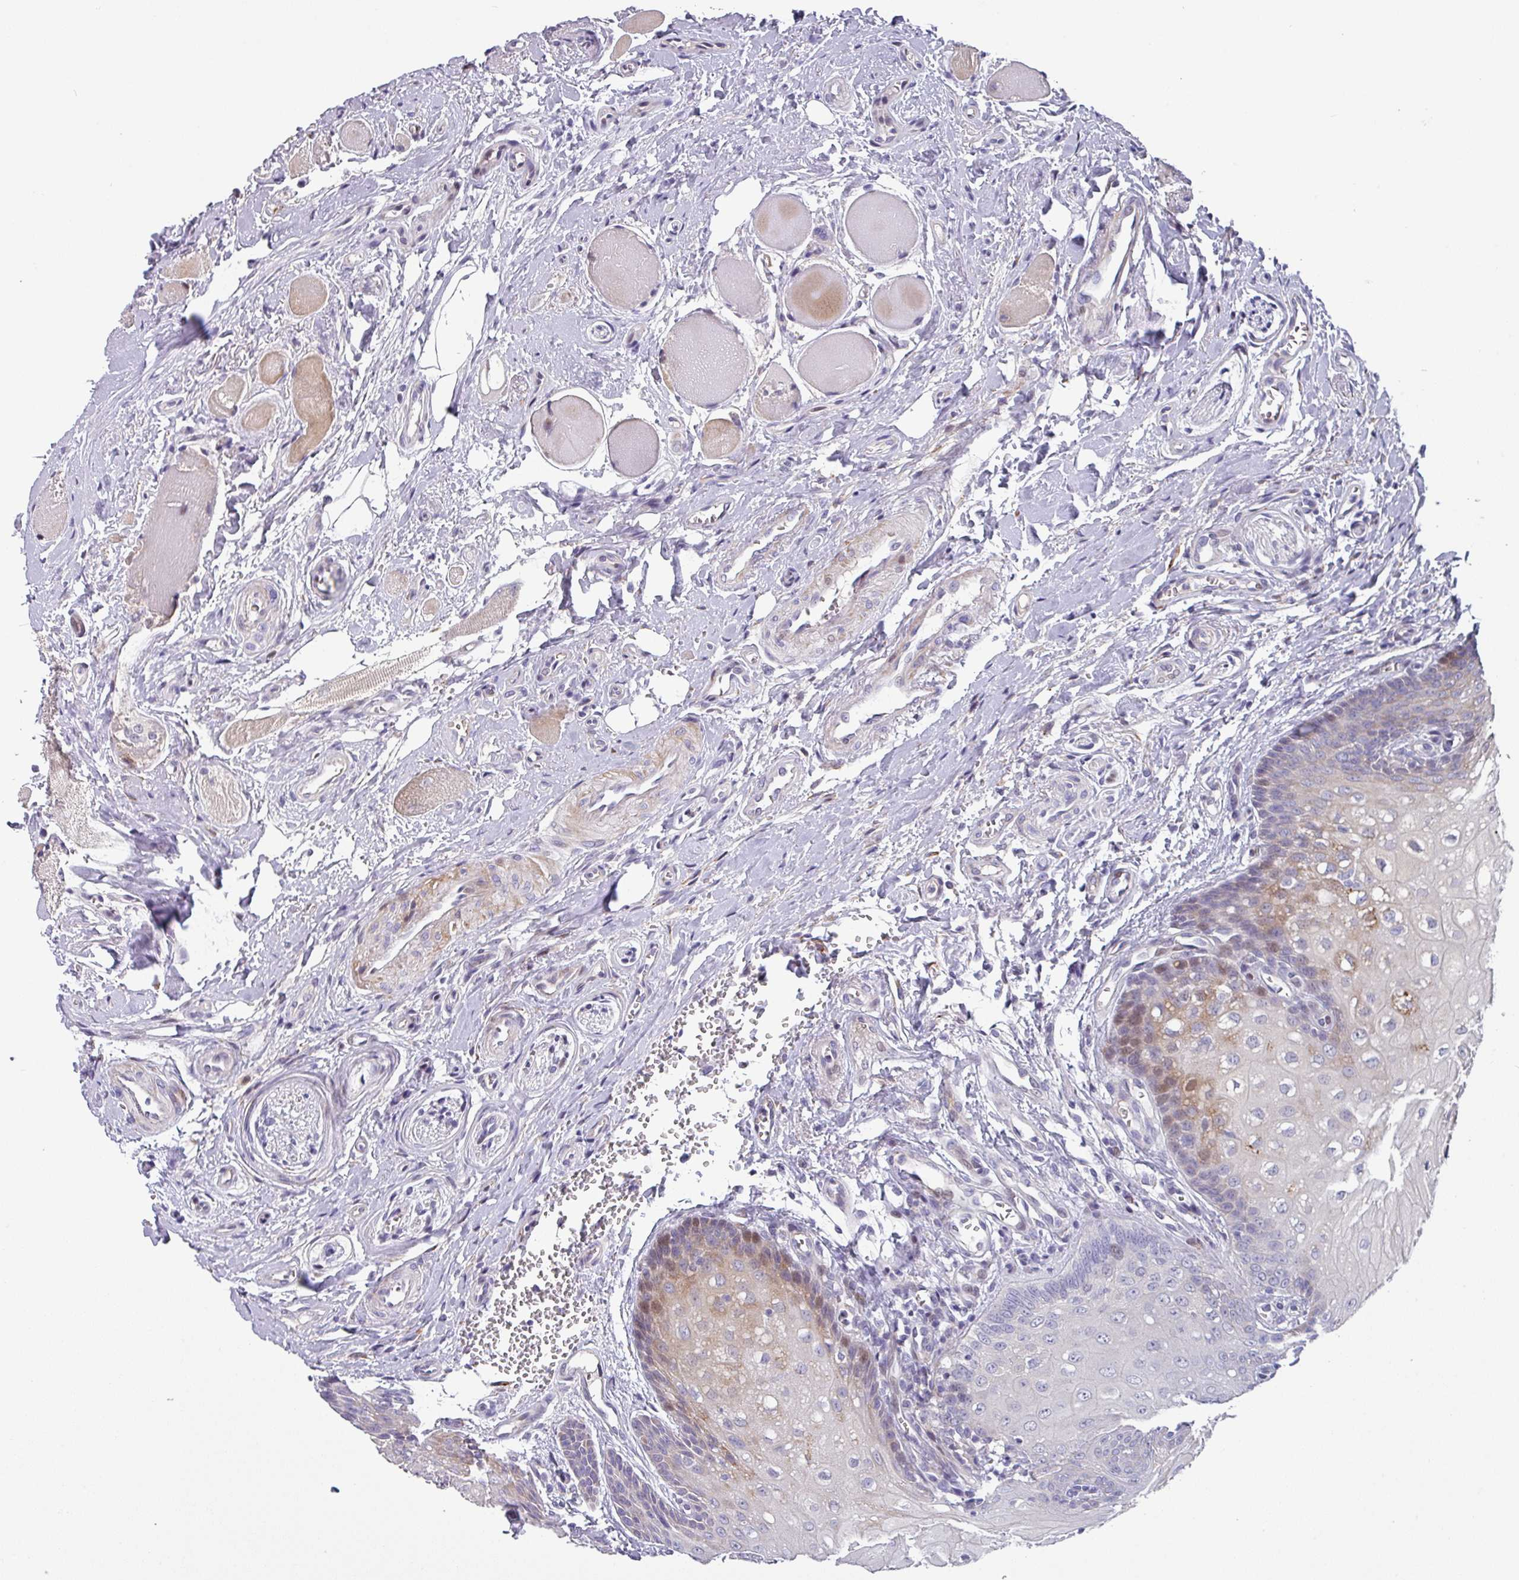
{"staining": {"intensity": "moderate", "quantity": "25%-75%", "location": "cytoplasmic/membranous"}, "tissue": "oral mucosa", "cell_type": "Squamous epithelial cells", "image_type": "normal", "snomed": [{"axis": "morphology", "description": "Normal tissue, NOS"}, {"axis": "morphology", "description": "Squamous cell carcinoma, NOS"}, {"axis": "topography", "description": "Oral tissue"}, {"axis": "topography", "description": "Tounge, NOS"}, {"axis": "topography", "description": "Head-Neck"}], "caption": "Immunohistochemical staining of normal human oral mucosa reveals 25%-75% levels of moderate cytoplasmic/membranous protein staining in approximately 25%-75% of squamous epithelial cells.", "gene": "KLHL3", "patient": {"sex": "male", "age": 79}}